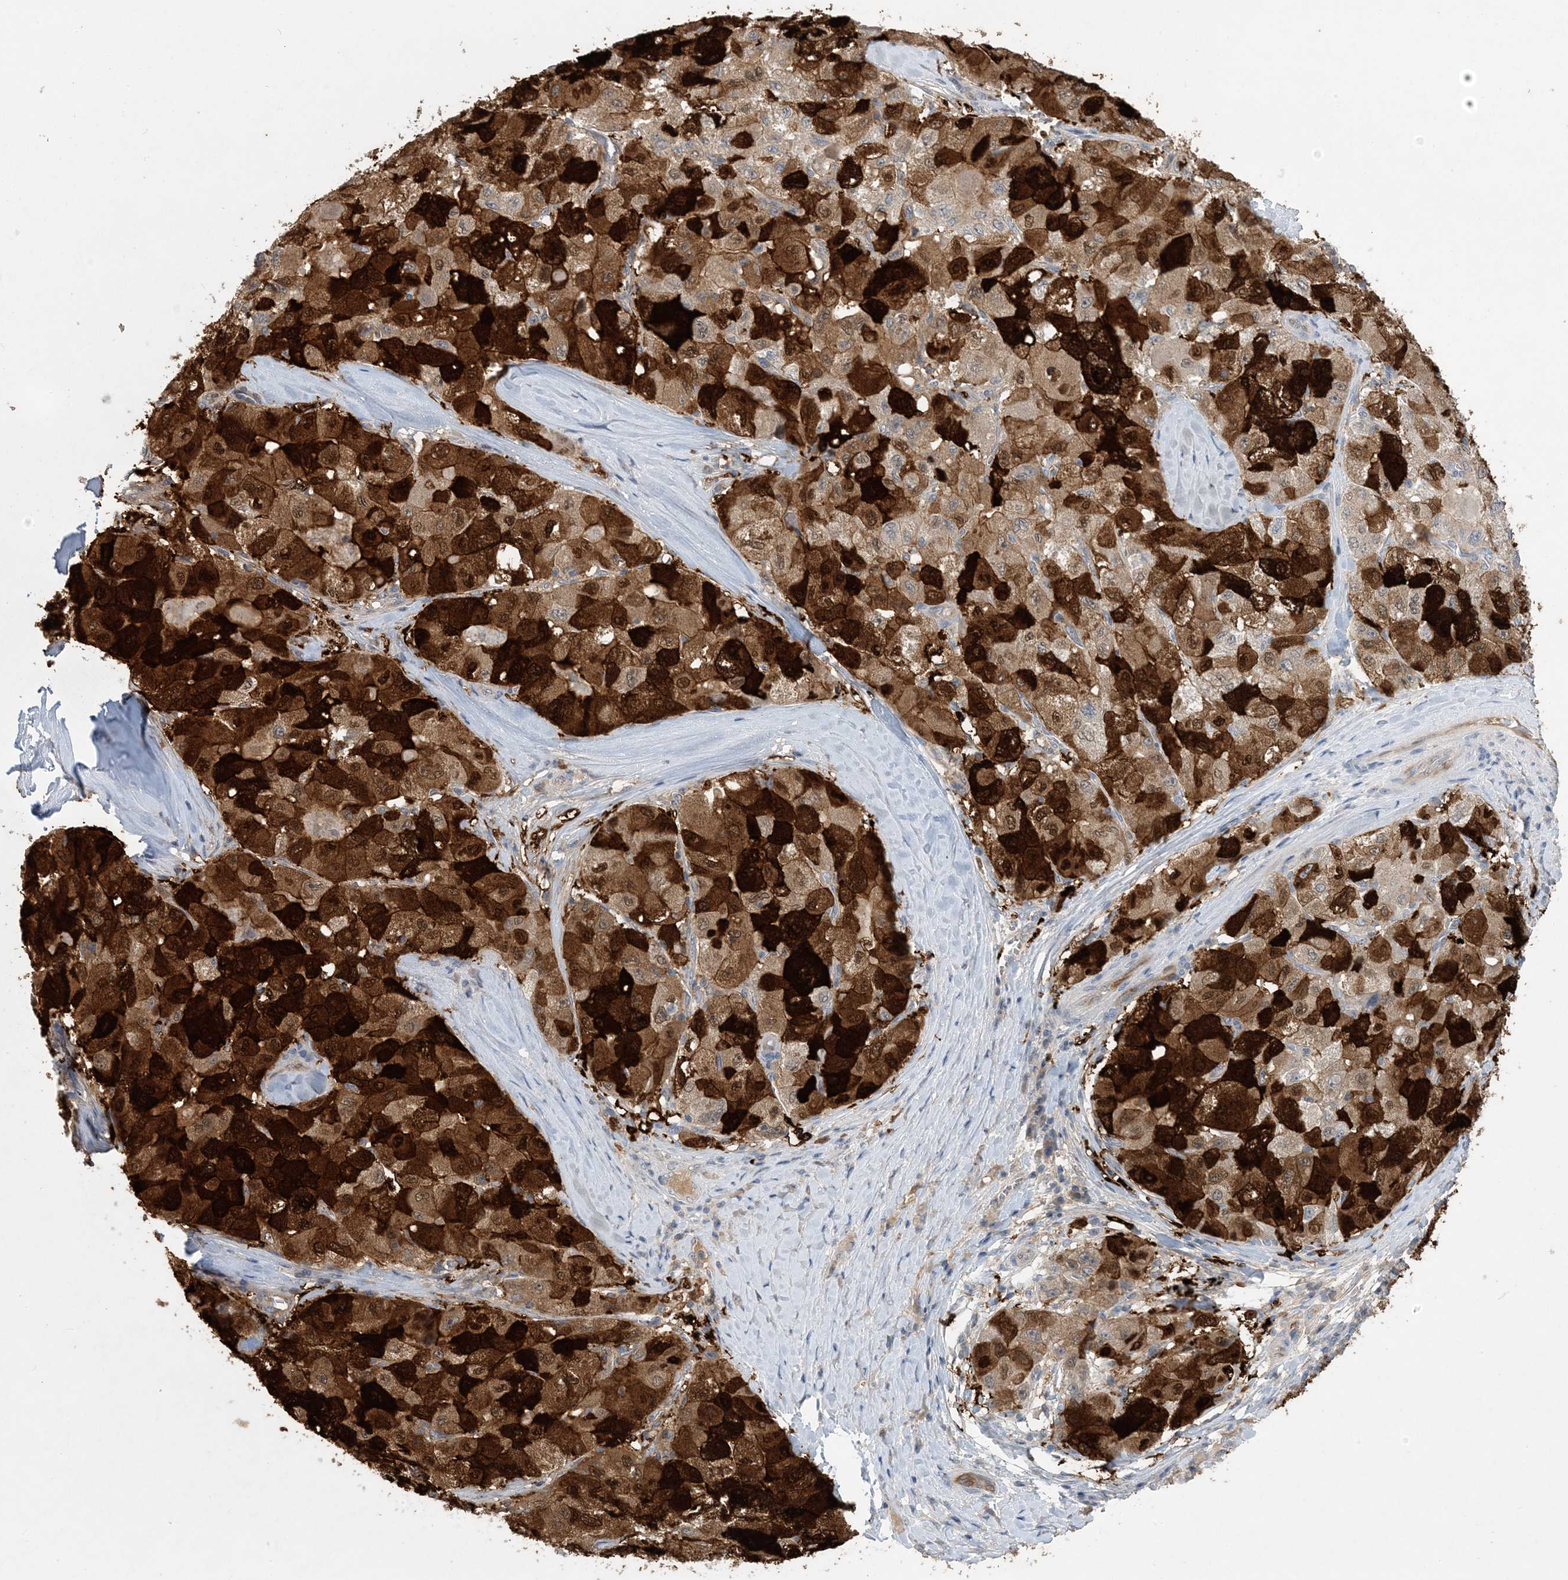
{"staining": {"intensity": "strong", "quantity": ">75%", "location": "cytoplasmic/membranous"}, "tissue": "liver cancer", "cell_type": "Tumor cells", "image_type": "cancer", "snomed": [{"axis": "morphology", "description": "Carcinoma, Hepatocellular, NOS"}, {"axis": "topography", "description": "Liver"}], "caption": "Human hepatocellular carcinoma (liver) stained with a brown dye demonstrates strong cytoplasmic/membranous positive staining in about >75% of tumor cells.", "gene": "HMGCS1", "patient": {"sex": "male", "age": 80}}